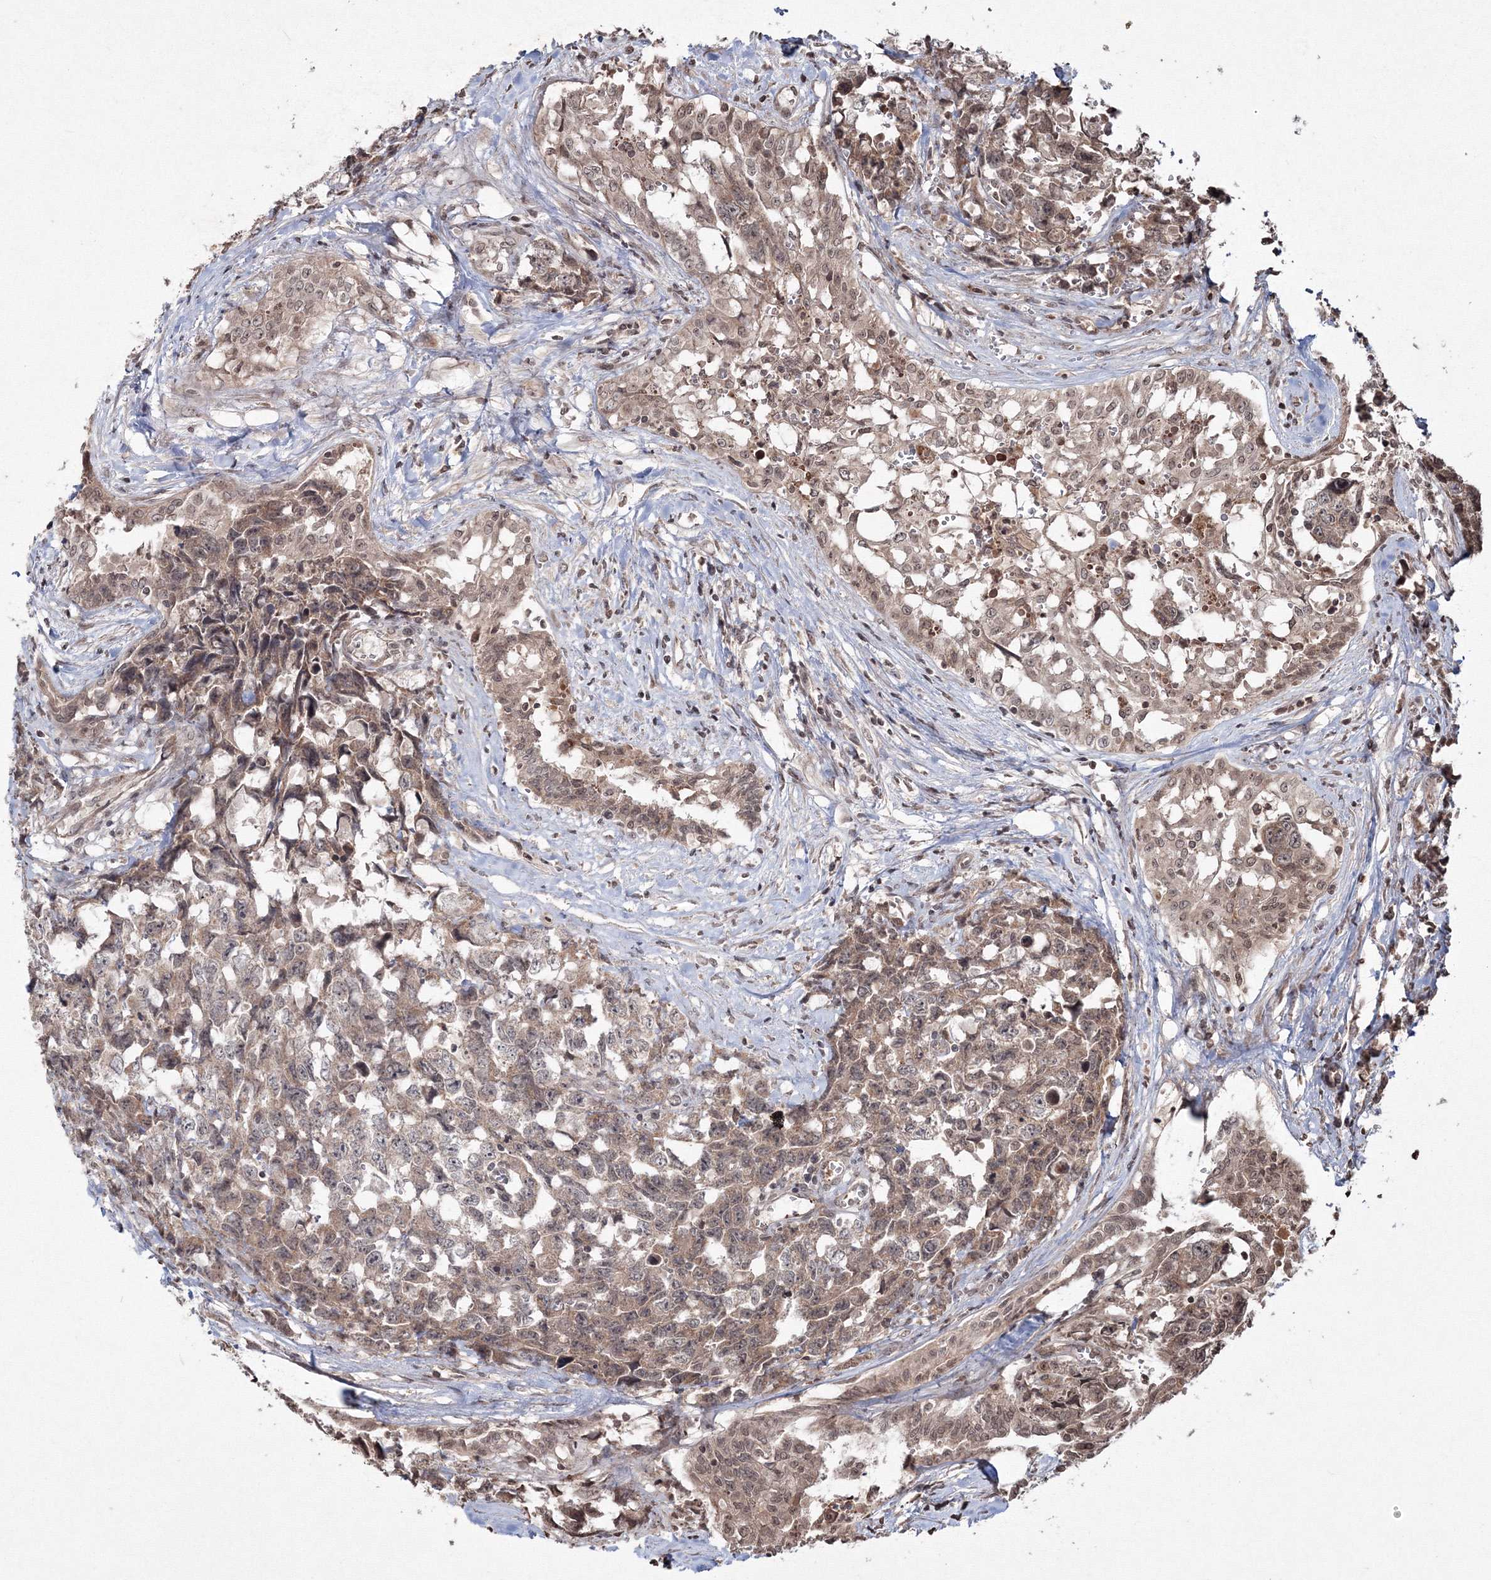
{"staining": {"intensity": "moderate", "quantity": ">75%", "location": "cytoplasmic/membranous,nuclear"}, "tissue": "testis cancer", "cell_type": "Tumor cells", "image_type": "cancer", "snomed": [{"axis": "morphology", "description": "Carcinoma, Embryonal, NOS"}, {"axis": "topography", "description": "Testis"}], "caption": "Protein expression analysis of human testis cancer (embryonal carcinoma) reveals moderate cytoplasmic/membranous and nuclear expression in approximately >75% of tumor cells.", "gene": "PEX13", "patient": {"sex": "male", "age": 31}}